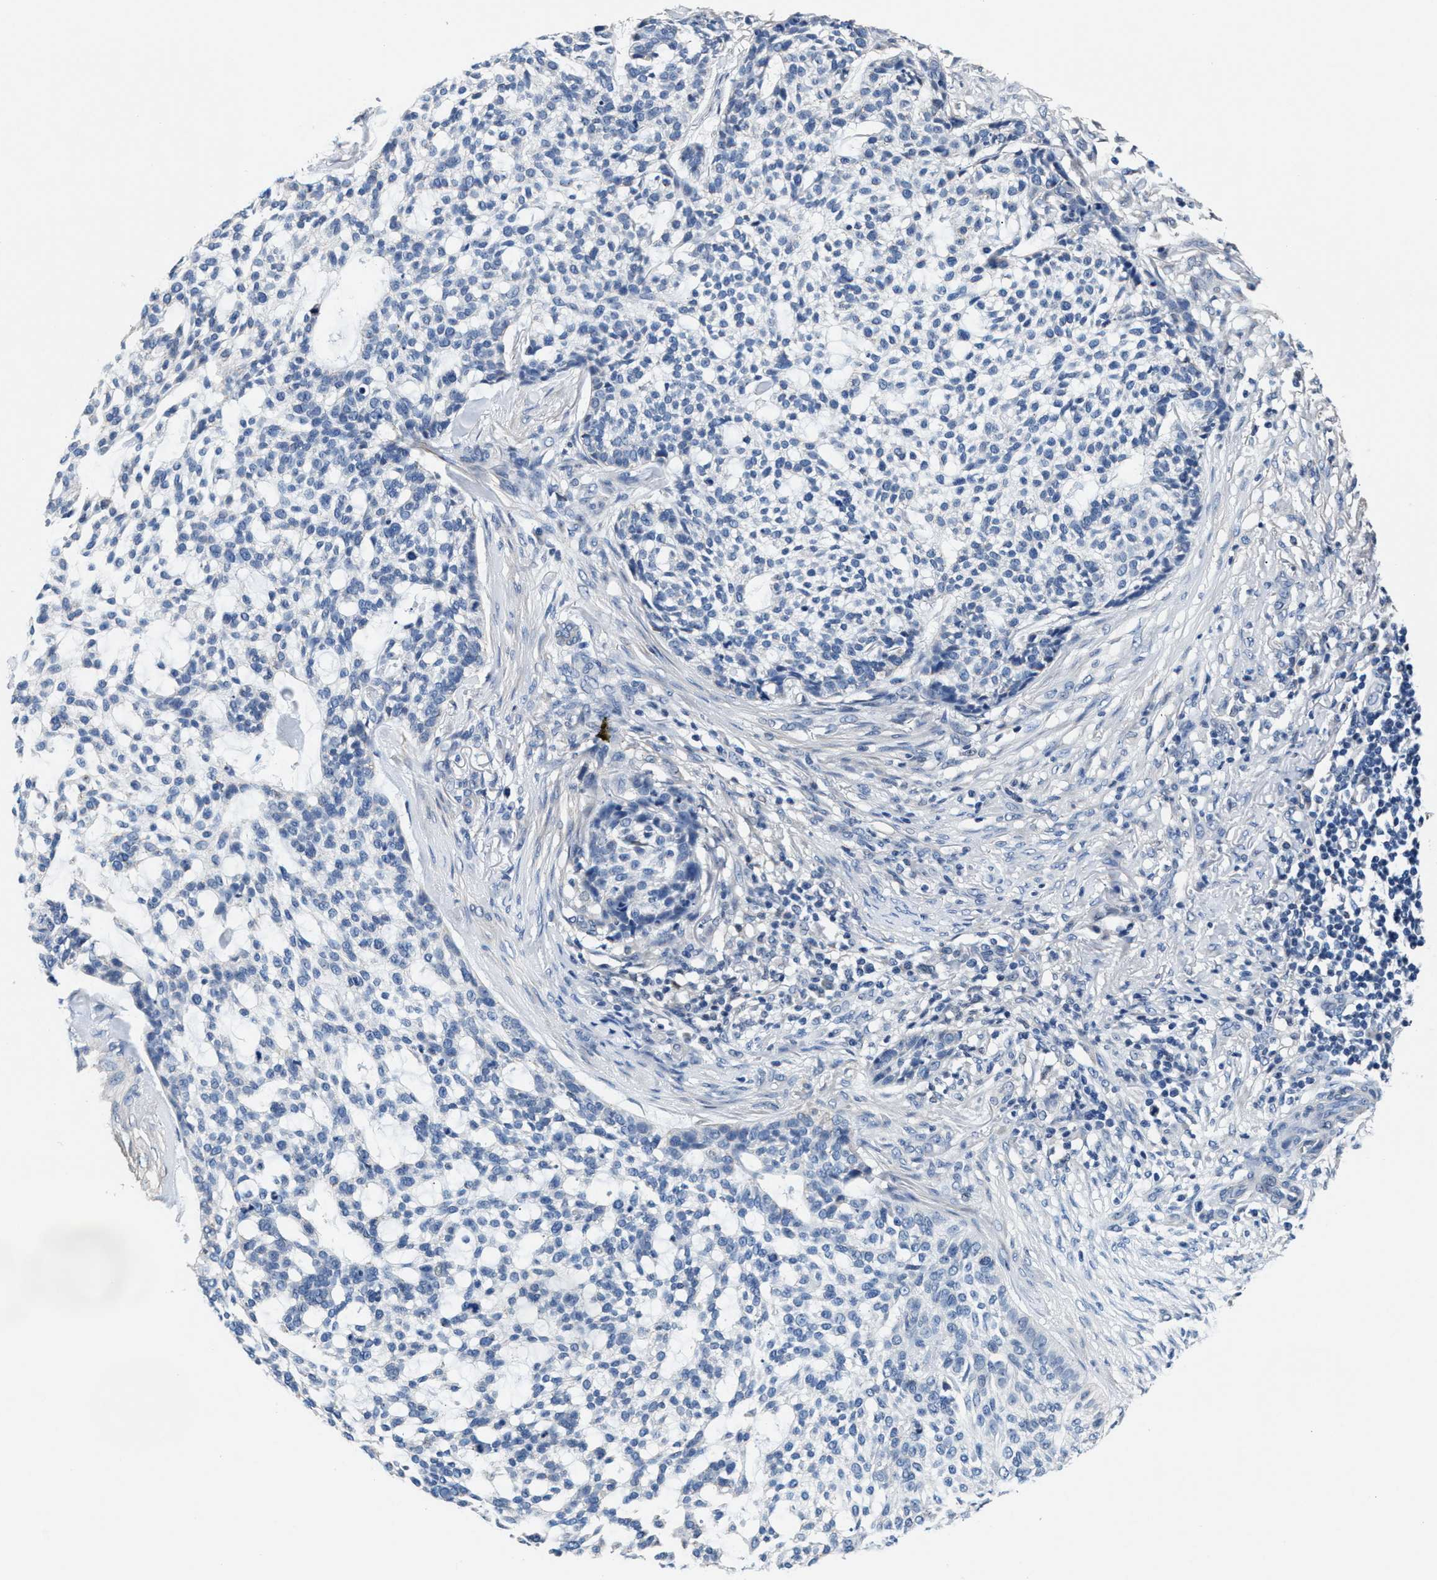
{"staining": {"intensity": "negative", "quantity": "none", "location": "none"}, "tissue": "skin cancer", "cell_type": "Tumor cells", "image_type": "cancer", "snomed": [{"axis": "morphology", "description": "Basal cell carcinoma"}, {"axis": "topography", "description": "Skin"}], "caption": "Protein analysis of skin cancer demonstrates no significant staining in tumor cells.", "gene": "MYH3", "patient": {"sex": "female", "age": 64}}